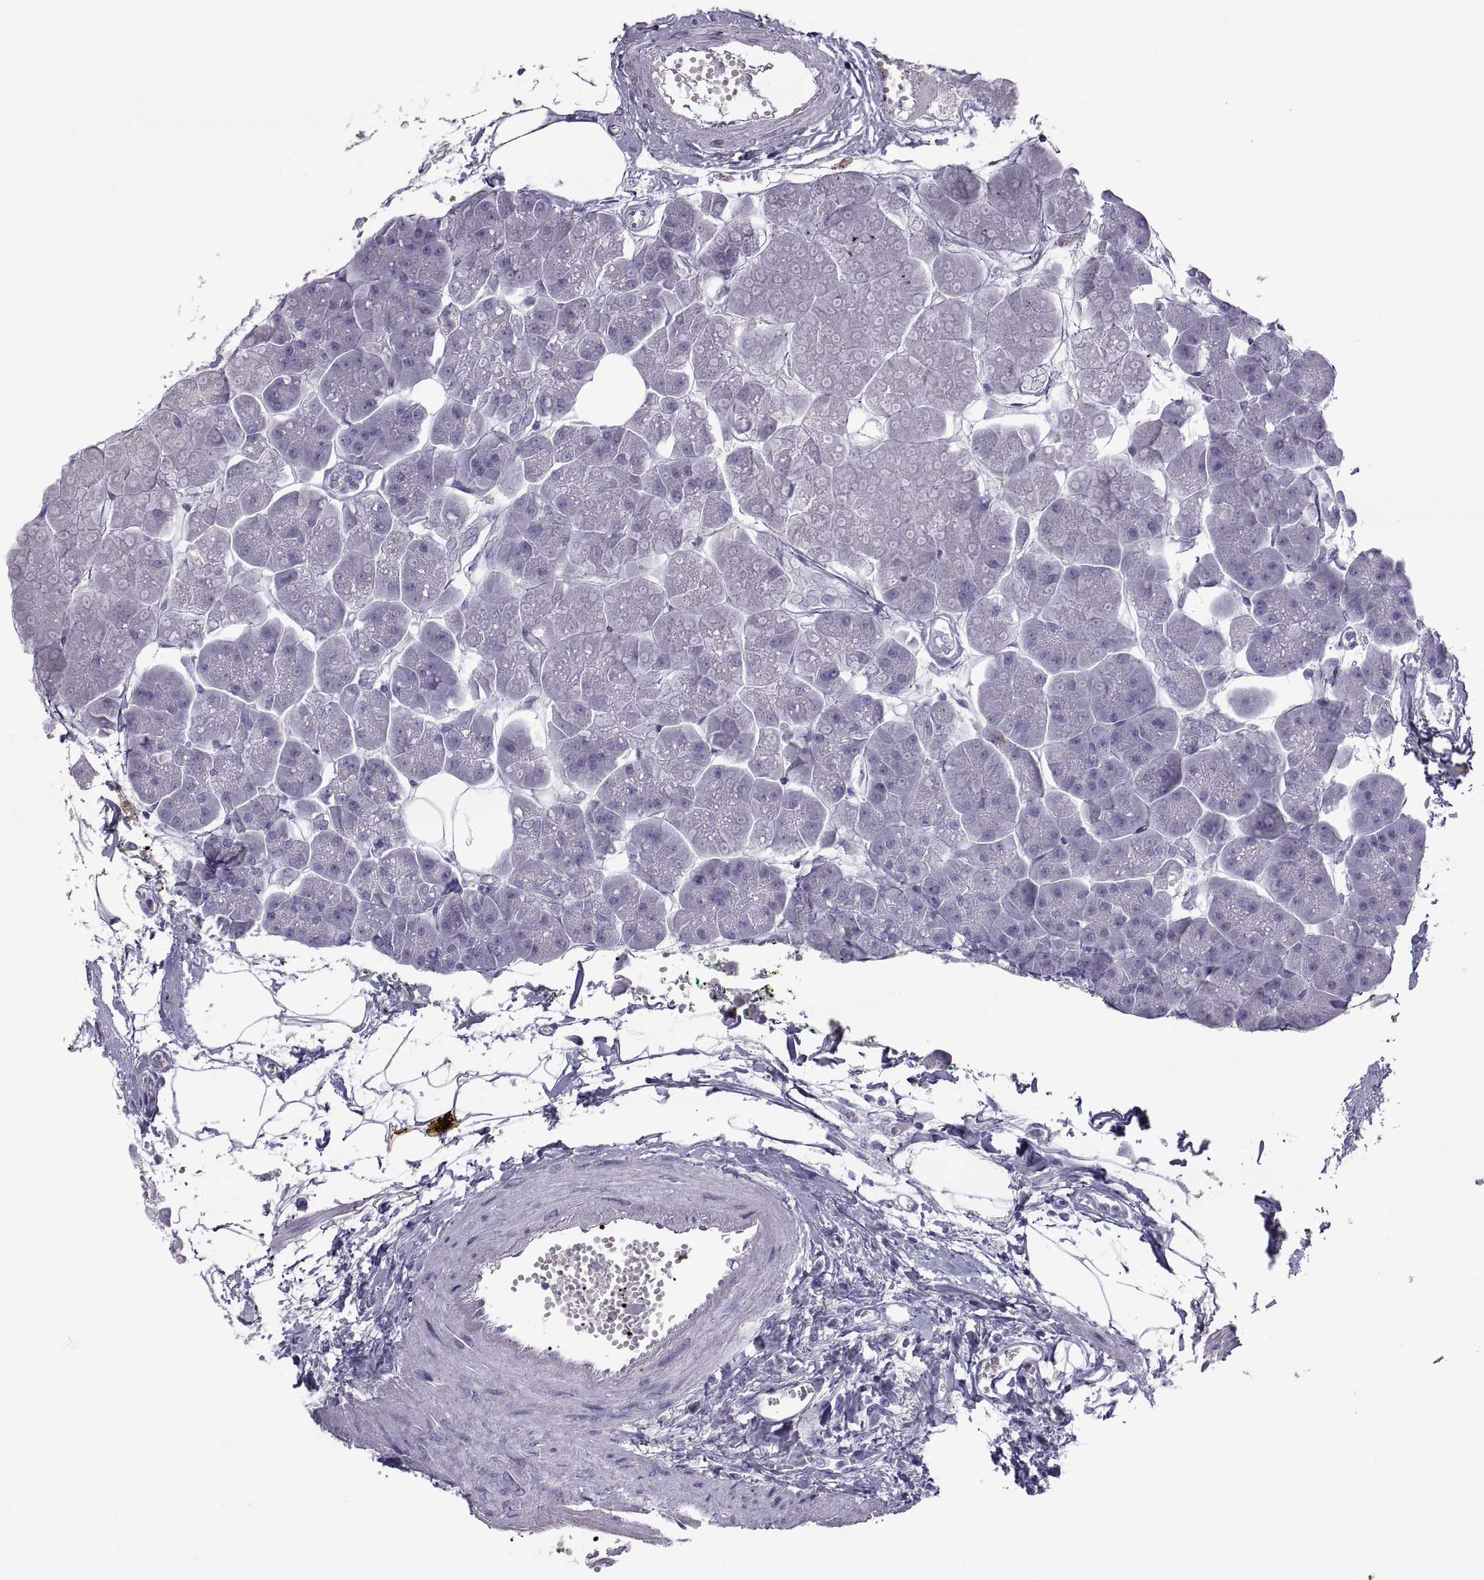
{"staining": {"intensity": "negative", "quantity": "none", "location": "none"}, "tissue": "pancreas", "cell_type": "Exocrine glandular cells", "image_type": "normal", "snomed": [{"axis": "morphology", "description": "Normal tissue, NOS"}, {"axis": "topography", "description": "Adipose tissue"}, {"axis": "topography", "description": "Pancreas"}, {"axis": "topography", "description": "Peripheral nerve tissue"}], "caption": "This is a micrograph of IHC staining of normal pancreas, which shows no expression in exocrine glandular cells.", "gene": "PCSK1N", "patient": {"sex": "female", "age": 58}}